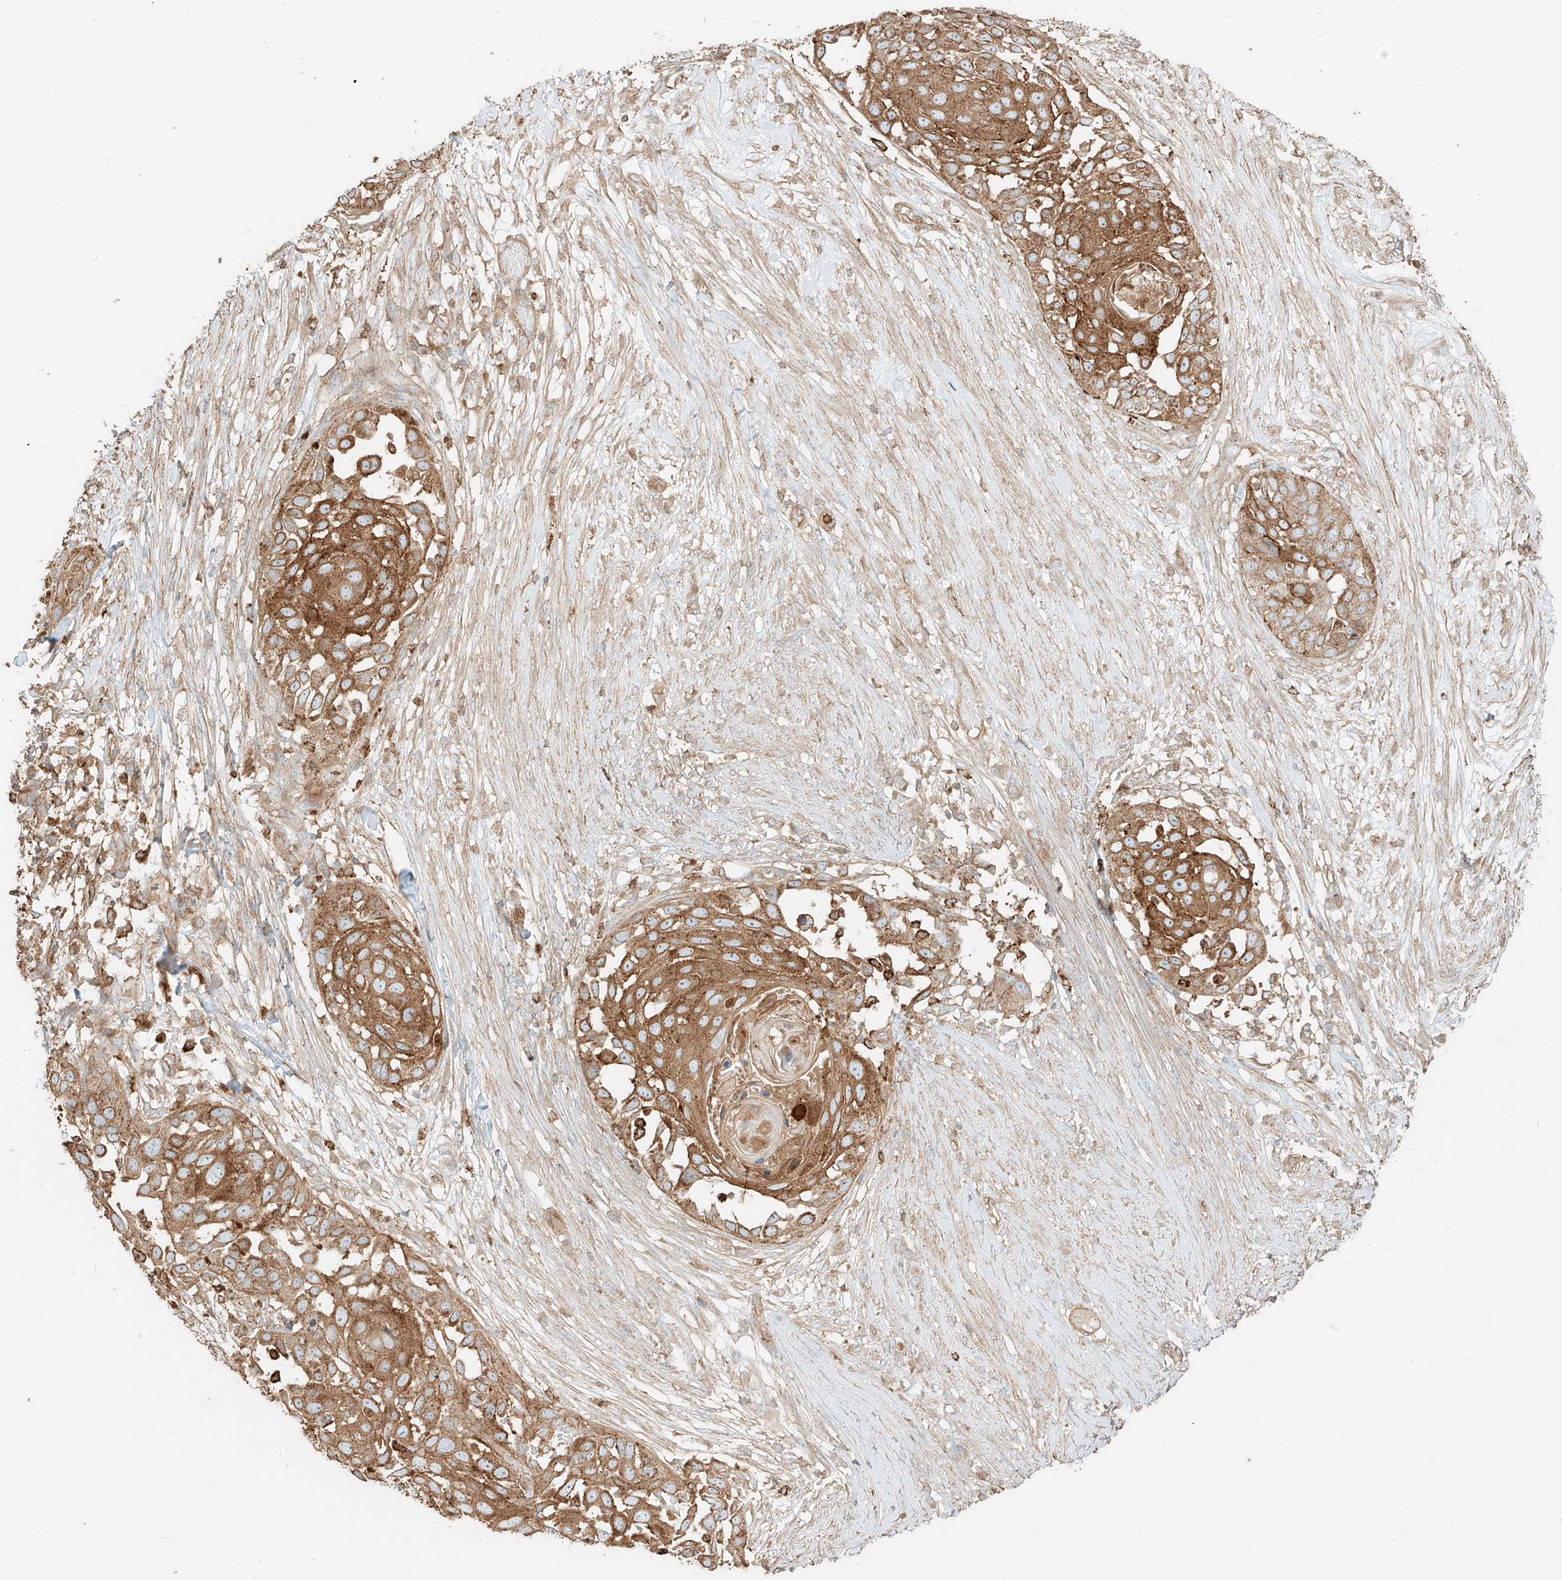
{"staining": {"intensity": "moderate", "quantity": ">75%", "location": "cytoplasmic/membranous"}, "tissue": "skin cancer", "cell_type": "Tumor cells", "image_type": "cancer", "snomed": [{"axis": "morphology", "description": "Squamous cell carcinoma, NOS"}, {"axis": "topography", "description": "Skin"}], "caption": "About >75% of tumor cells in skin squamous cell carcinoma demonstrate moderate cytoplasmic/membranous protein positivity as visualized by brown immunohistochemical staining.", "gene": "CCDC115", "patient": {"sex": "female", "age": 44}}